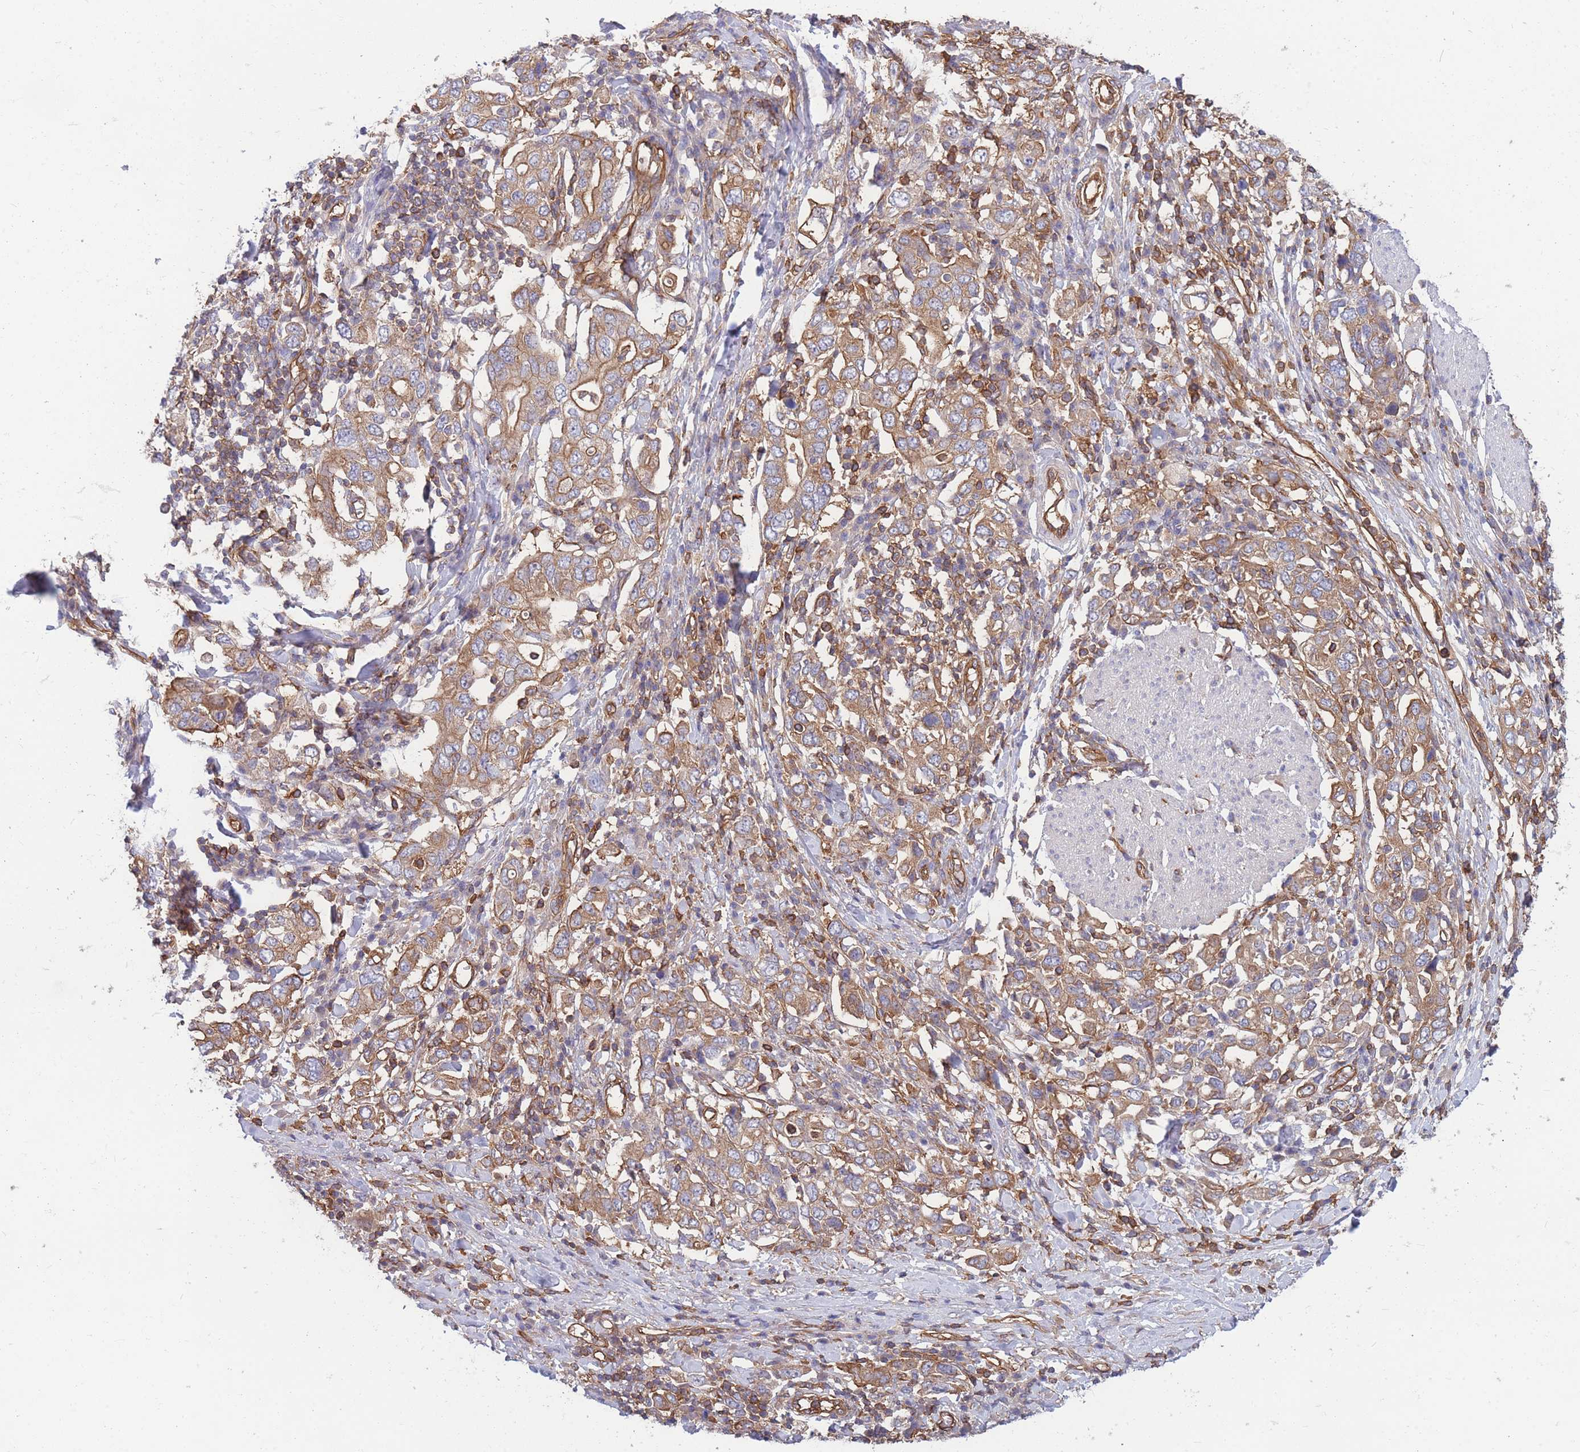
{"staining": {"intensity": "moderate", "quantity": ">75%", "location": "cytoplasmic/membranous"}, "tissue": "stomach cancer", "cell_type": "Tumor cells", "image_type": "cancer", "snomed": [{"axis": "morphology", "description": "Adenocarcinoma, NOS"}, {"axis": "topography", "description": "Stomach, upper"}, {"axis": "topography", "description": "Stomach"}], "caption": "Stomach adenocarcinoma tissue reveals moderate cytoplasmic/membranous staining in about >75% of tumor cells, visualized by immunohistochemistry.", "gene": "GGA1", "patient": {"sex": "male", "age": 62}}